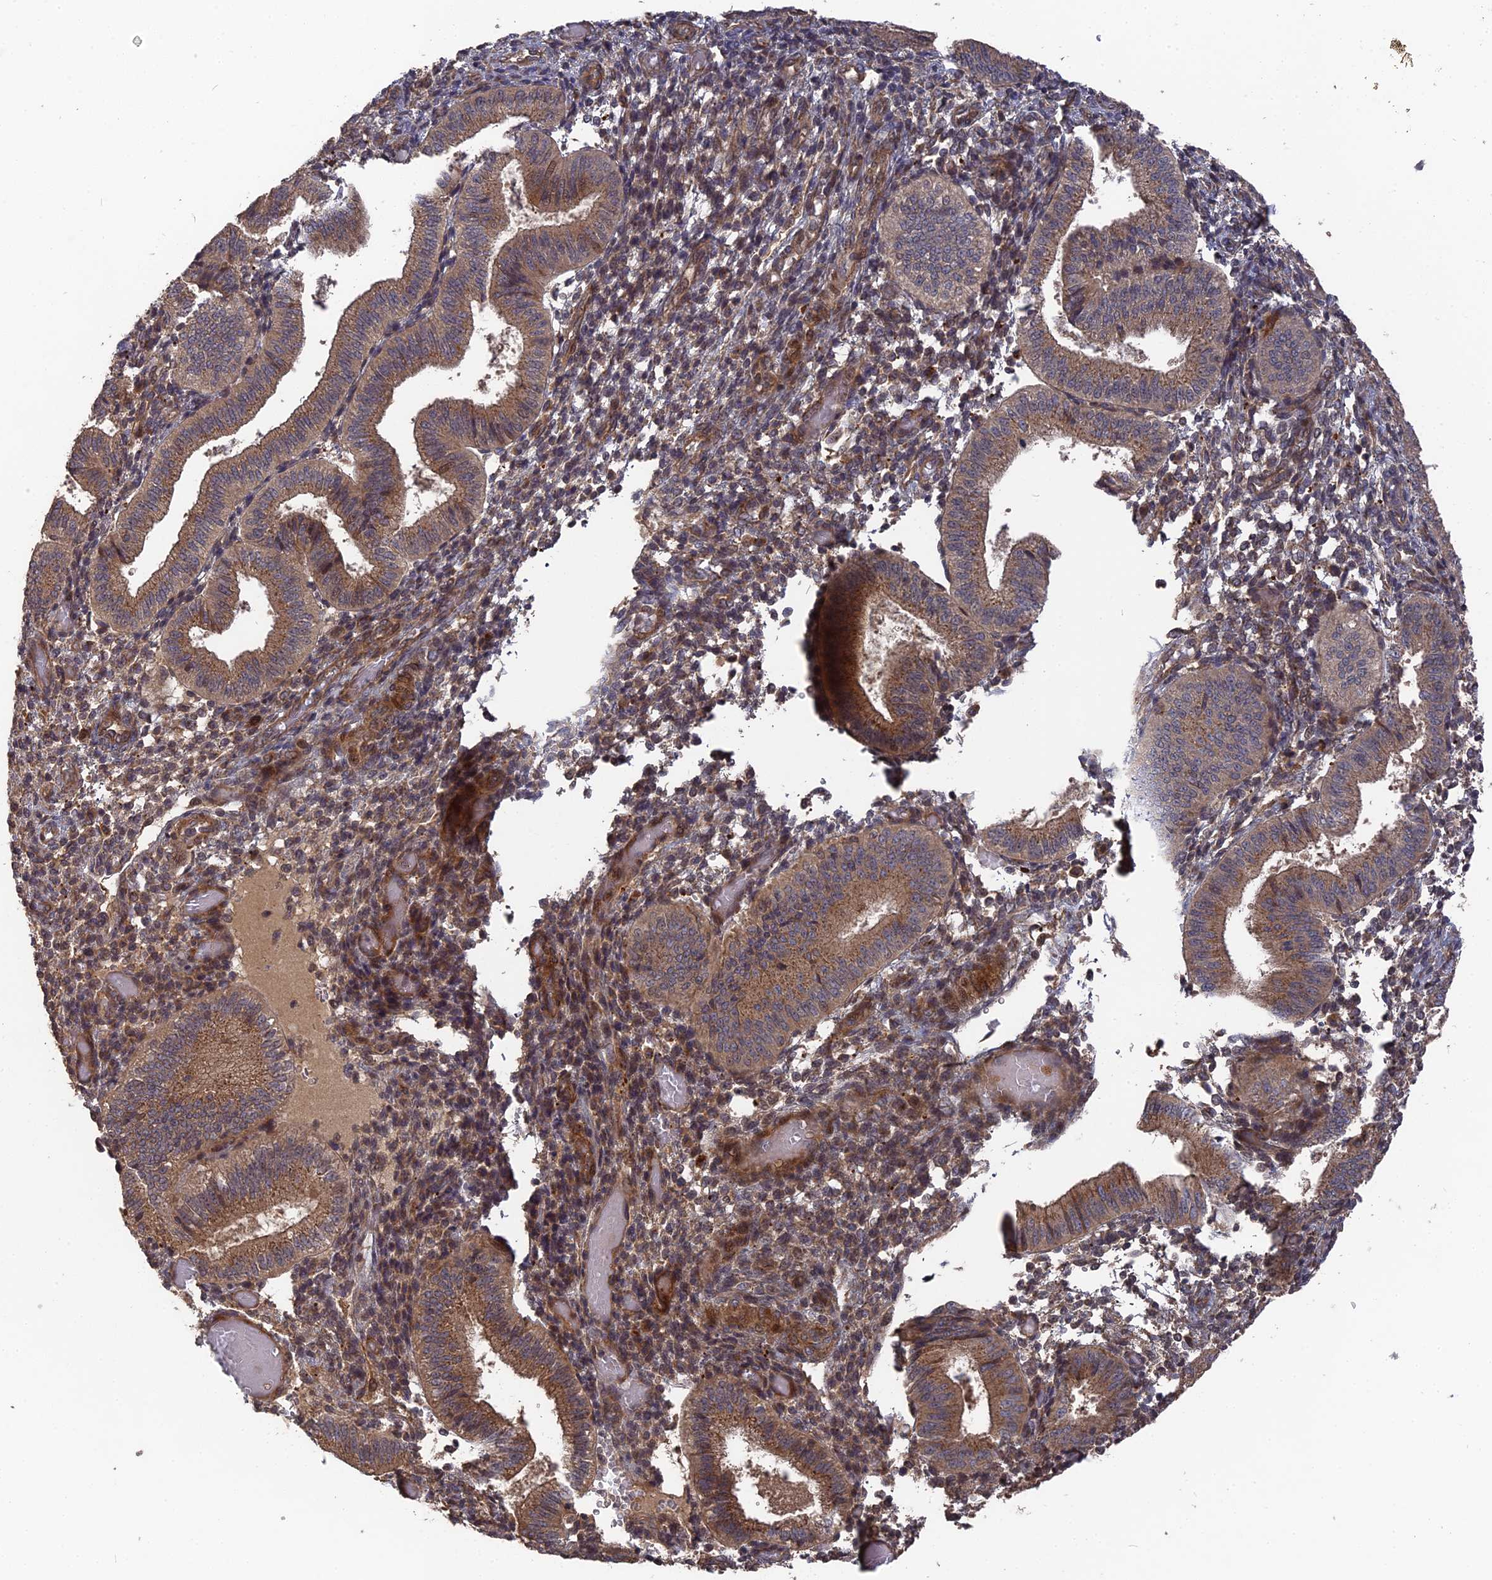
{"staining": {"intensity": "moderate", "quantity": ">75%", "location": "cytoplasmic/membranous"}, "tissue": "endometrium", "cell_type": "Cells in endometrial stroma", "image_type": "normal", "snomed": [{"axis": "morphology", "description": "Normal tissue, NOS"}, {"axis": "topography", "description": "Endometrium"}], "caption": "Immunohistochemical staining of benign human endometrium demonstrates moderate cytoplasmic/membranous protein staining in approximately >75% of cells in endometrial stroma.", "gene": "DEF8", "patient": {"sex": "female", "age": 34}}